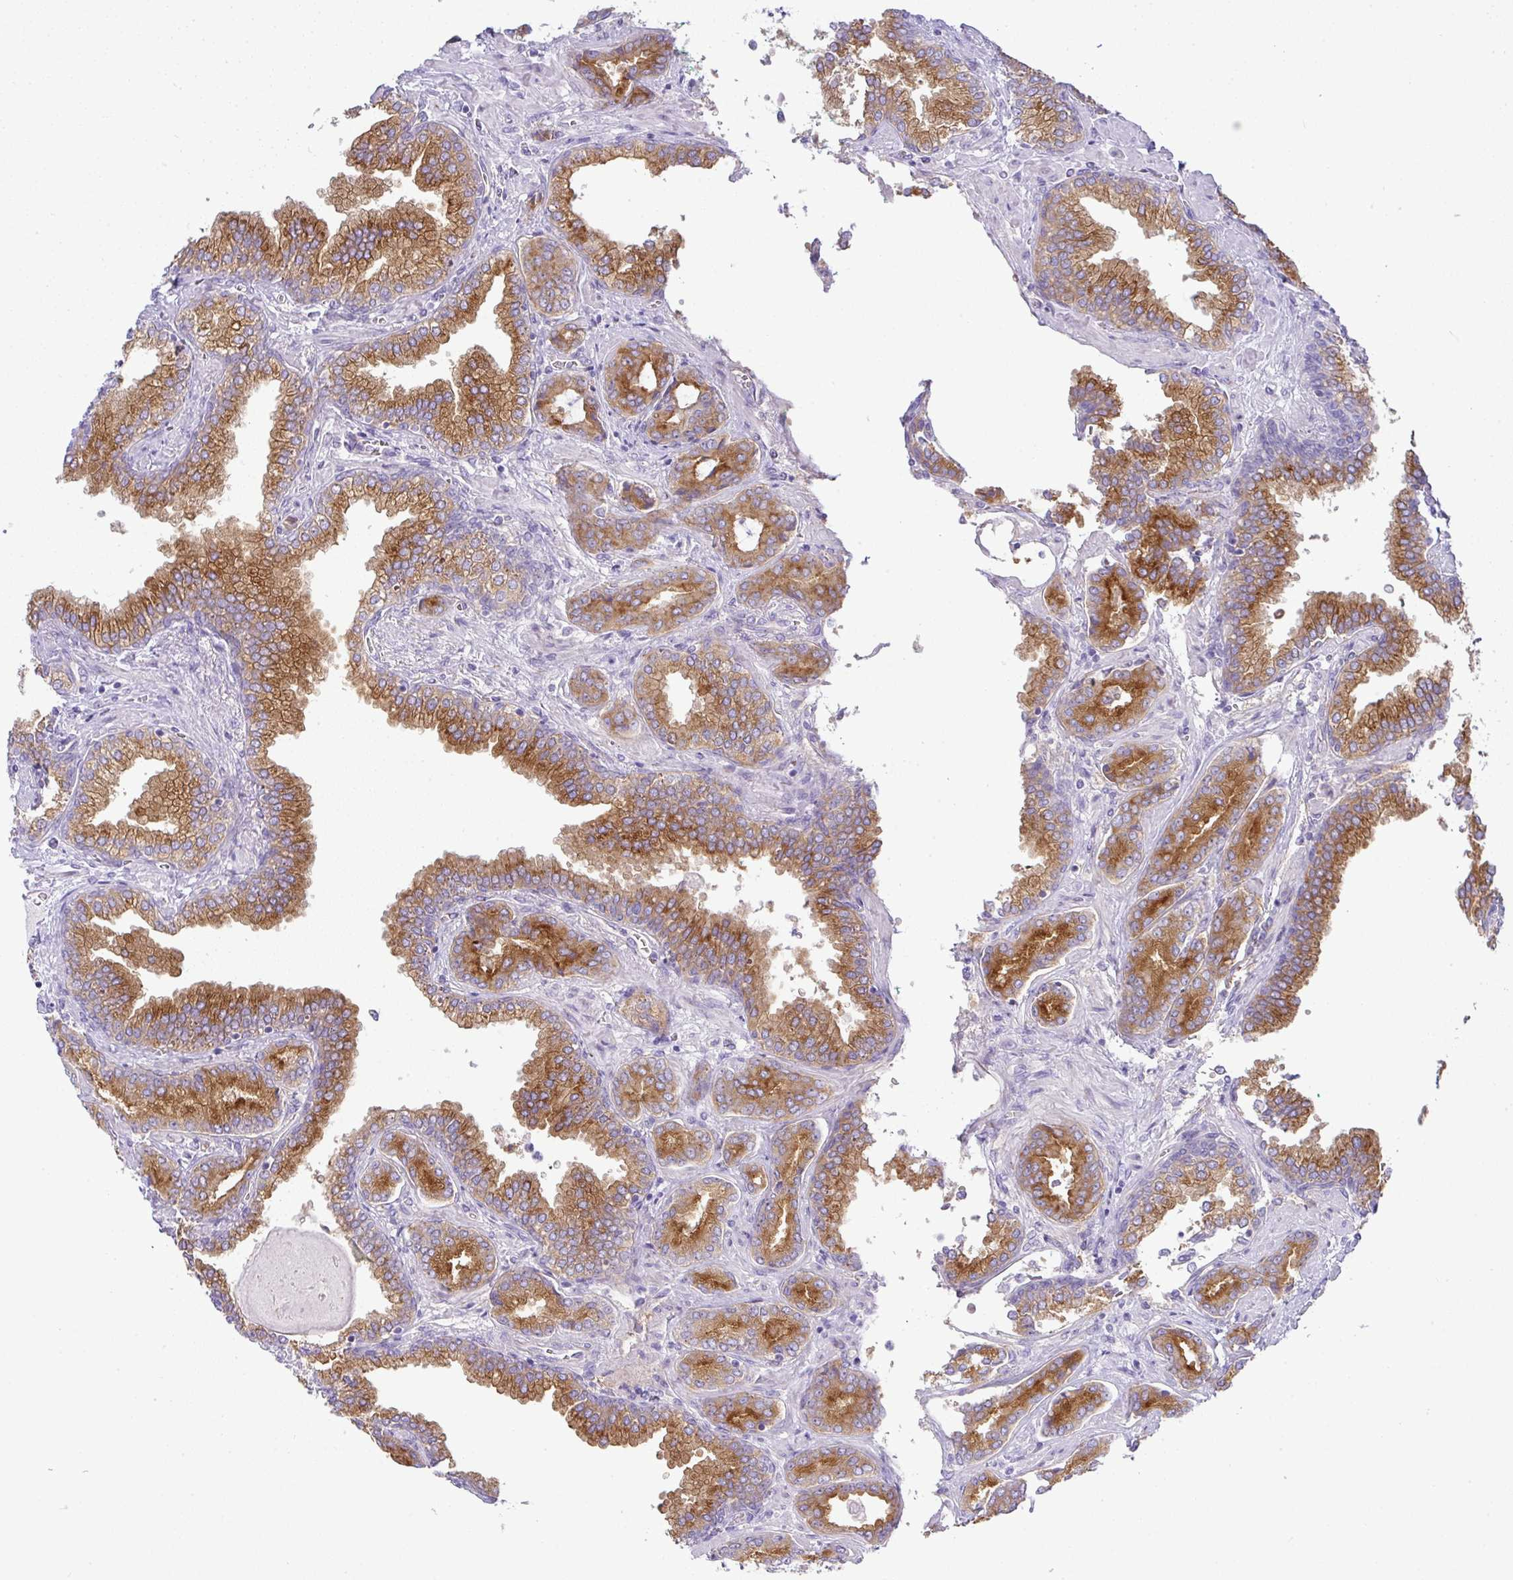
{"staining": {"intensity": "strong", "quantity": ">75%", "location": "cytoplasmic/membranous"}, "tissue": "prostate cancer", "cell_type": "Tumor cells", "image_type": "cancer", "snomed": [{"axis": "morphology", "description": "Adenocarcinoma, High grade"}, {"axis": "topography", "description": "Prostate"}], "caption": "Immunohistochemical staining of human prostate high-grade adenocarcinoma reveals high levels of strong cytoplasmic/membranous protein expression in about >75% of tumor cells.", "gene": "FAM177A1", "patient": {"sex": "male", "age": 72}}